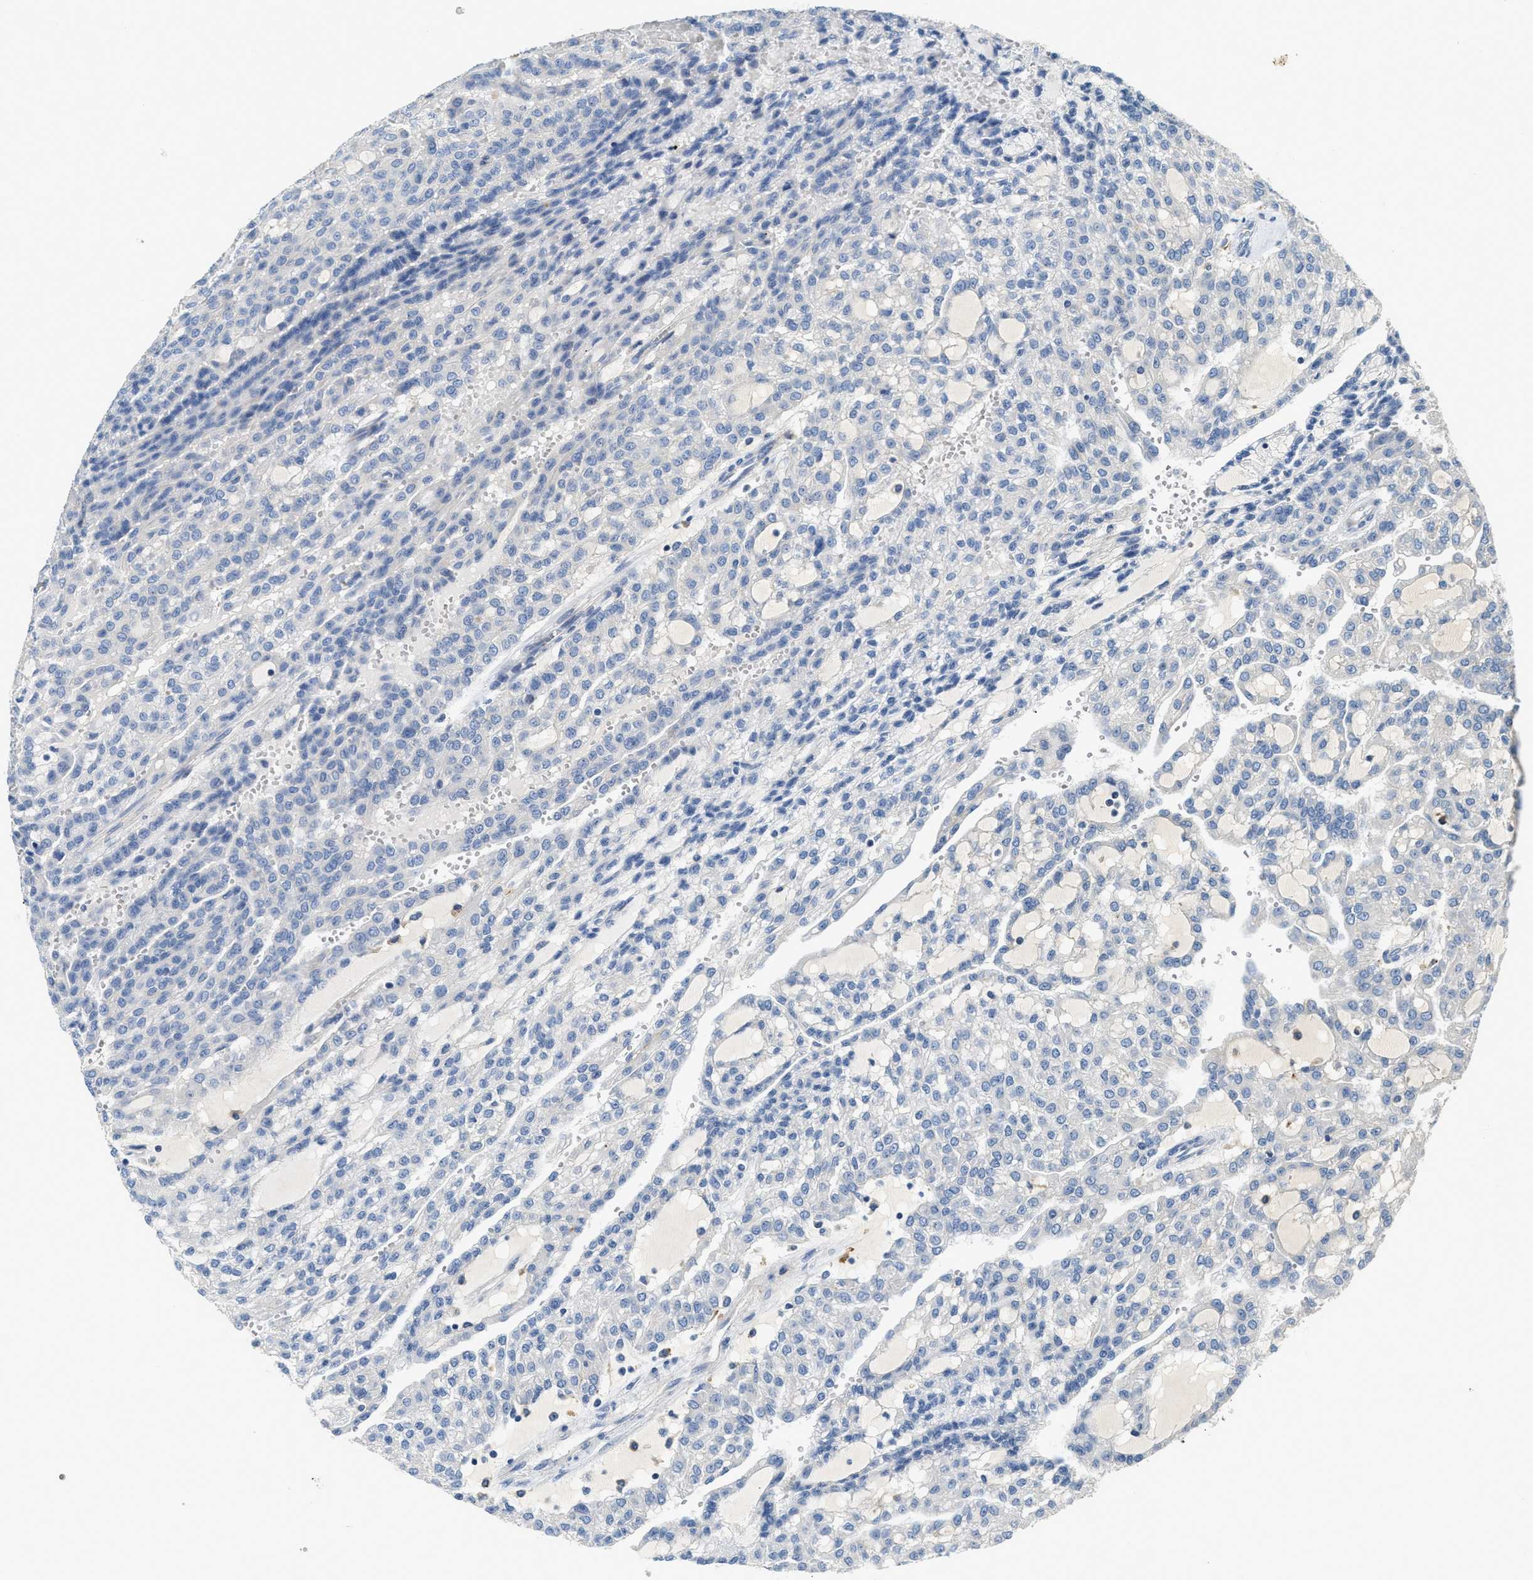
{"staining": {"intensity": "negative", "quantity": "none", "location": "none"}, "tissue": "renal cancer", "cell_type": "Tumor cells", "image_type": "cancer", "snomed": [{"axis": "morphology", "description": "Adenocarcinoma, NOS"}, {"axis": "topography", "description": "Kidney"}], "caption": "This is an immunohistochemistry (IHC) photomicrograph of renal cancer. There is no expression in tumor cells.", "gene": "NSUN7", "patient": {"sex": "male", "age": 63}}